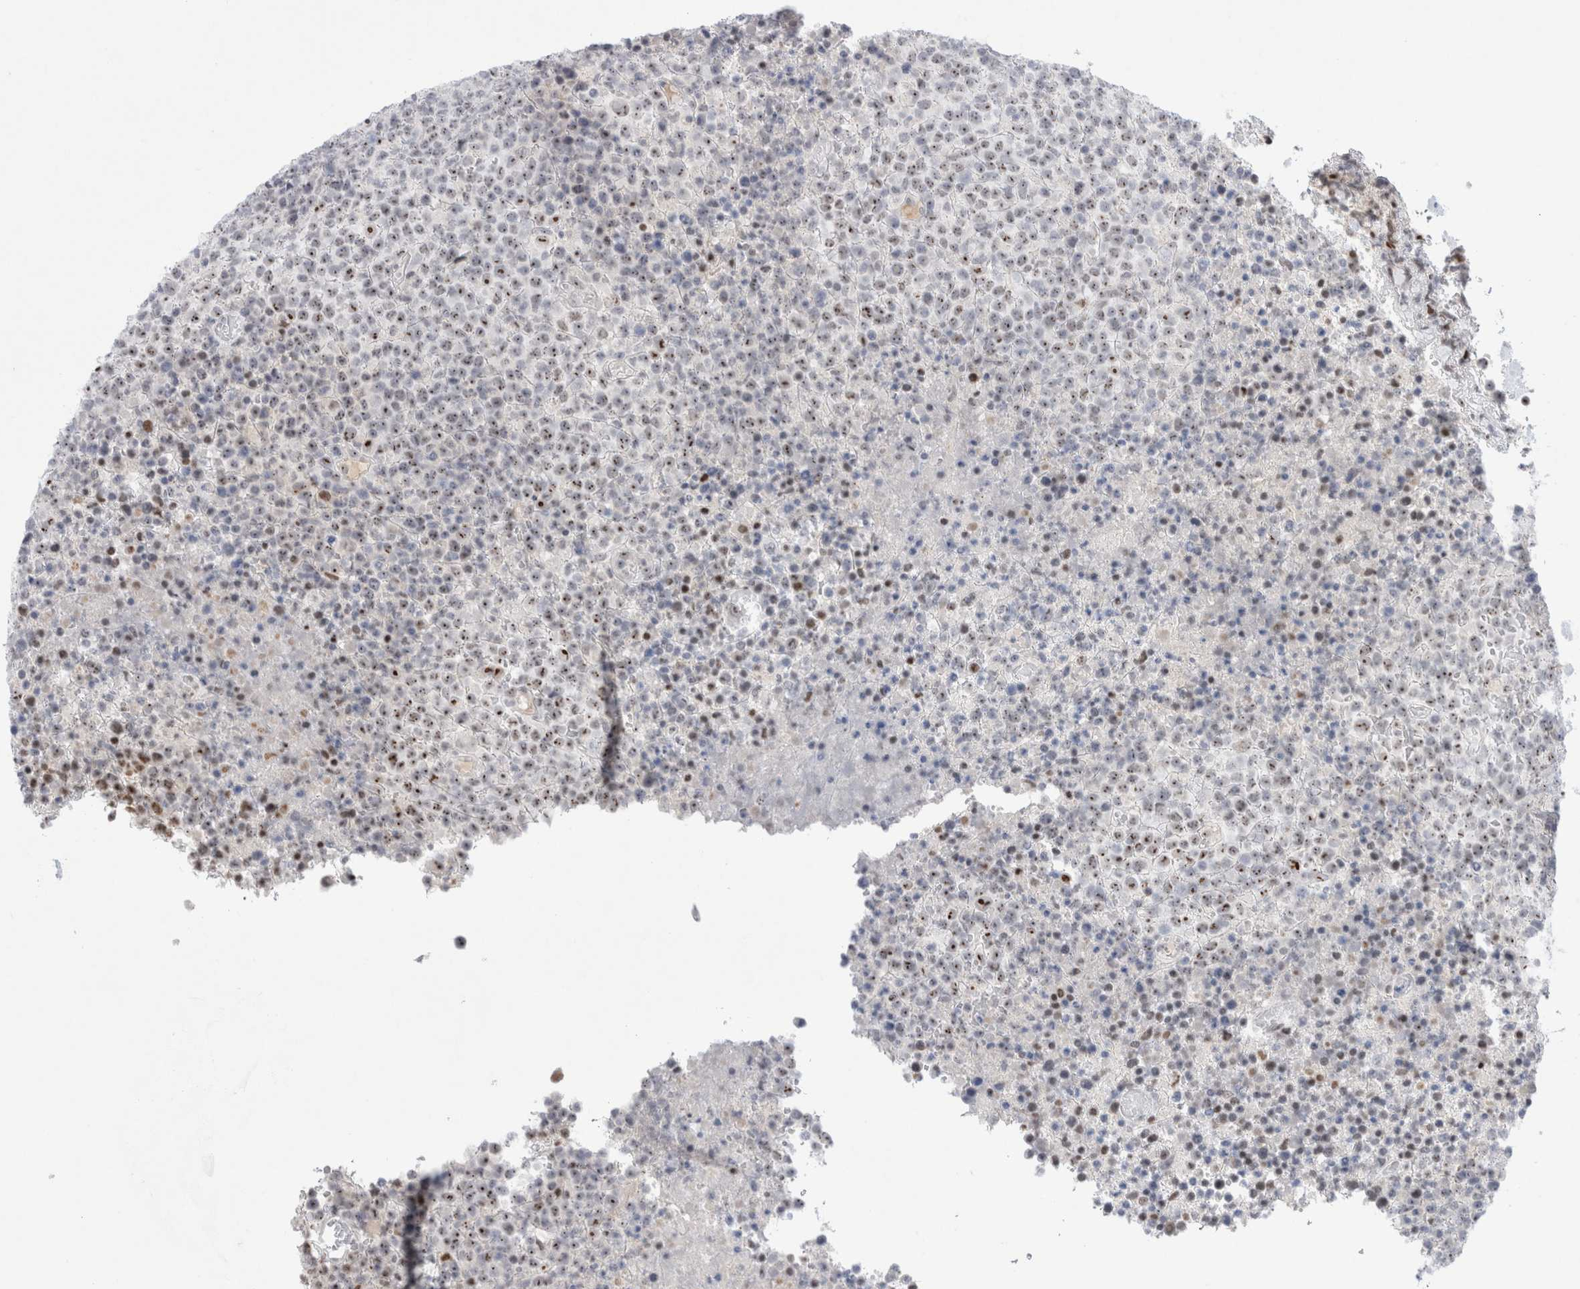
{"staining": {"intensity": "moderate", "quantity": "25%-75%", "location": "nuclear"}, "tissue": "lymphoma", "cell_type": "Tumor cells", "image_type": "cancer", "snomed": [{"axis": "morphology", "description": "Malignant lymphoma, non-Hodgkin's type, High grade"}, {"axis": "topography", "description": "Lymph node"}], "caption": "Human high-grade malignant lymphoma, non-Hodgkin's type stained with a protein marker reveals moderate staining in tumor cells.", "gene": "CERS5", "patient": {"sex": "male", "age": 13}}